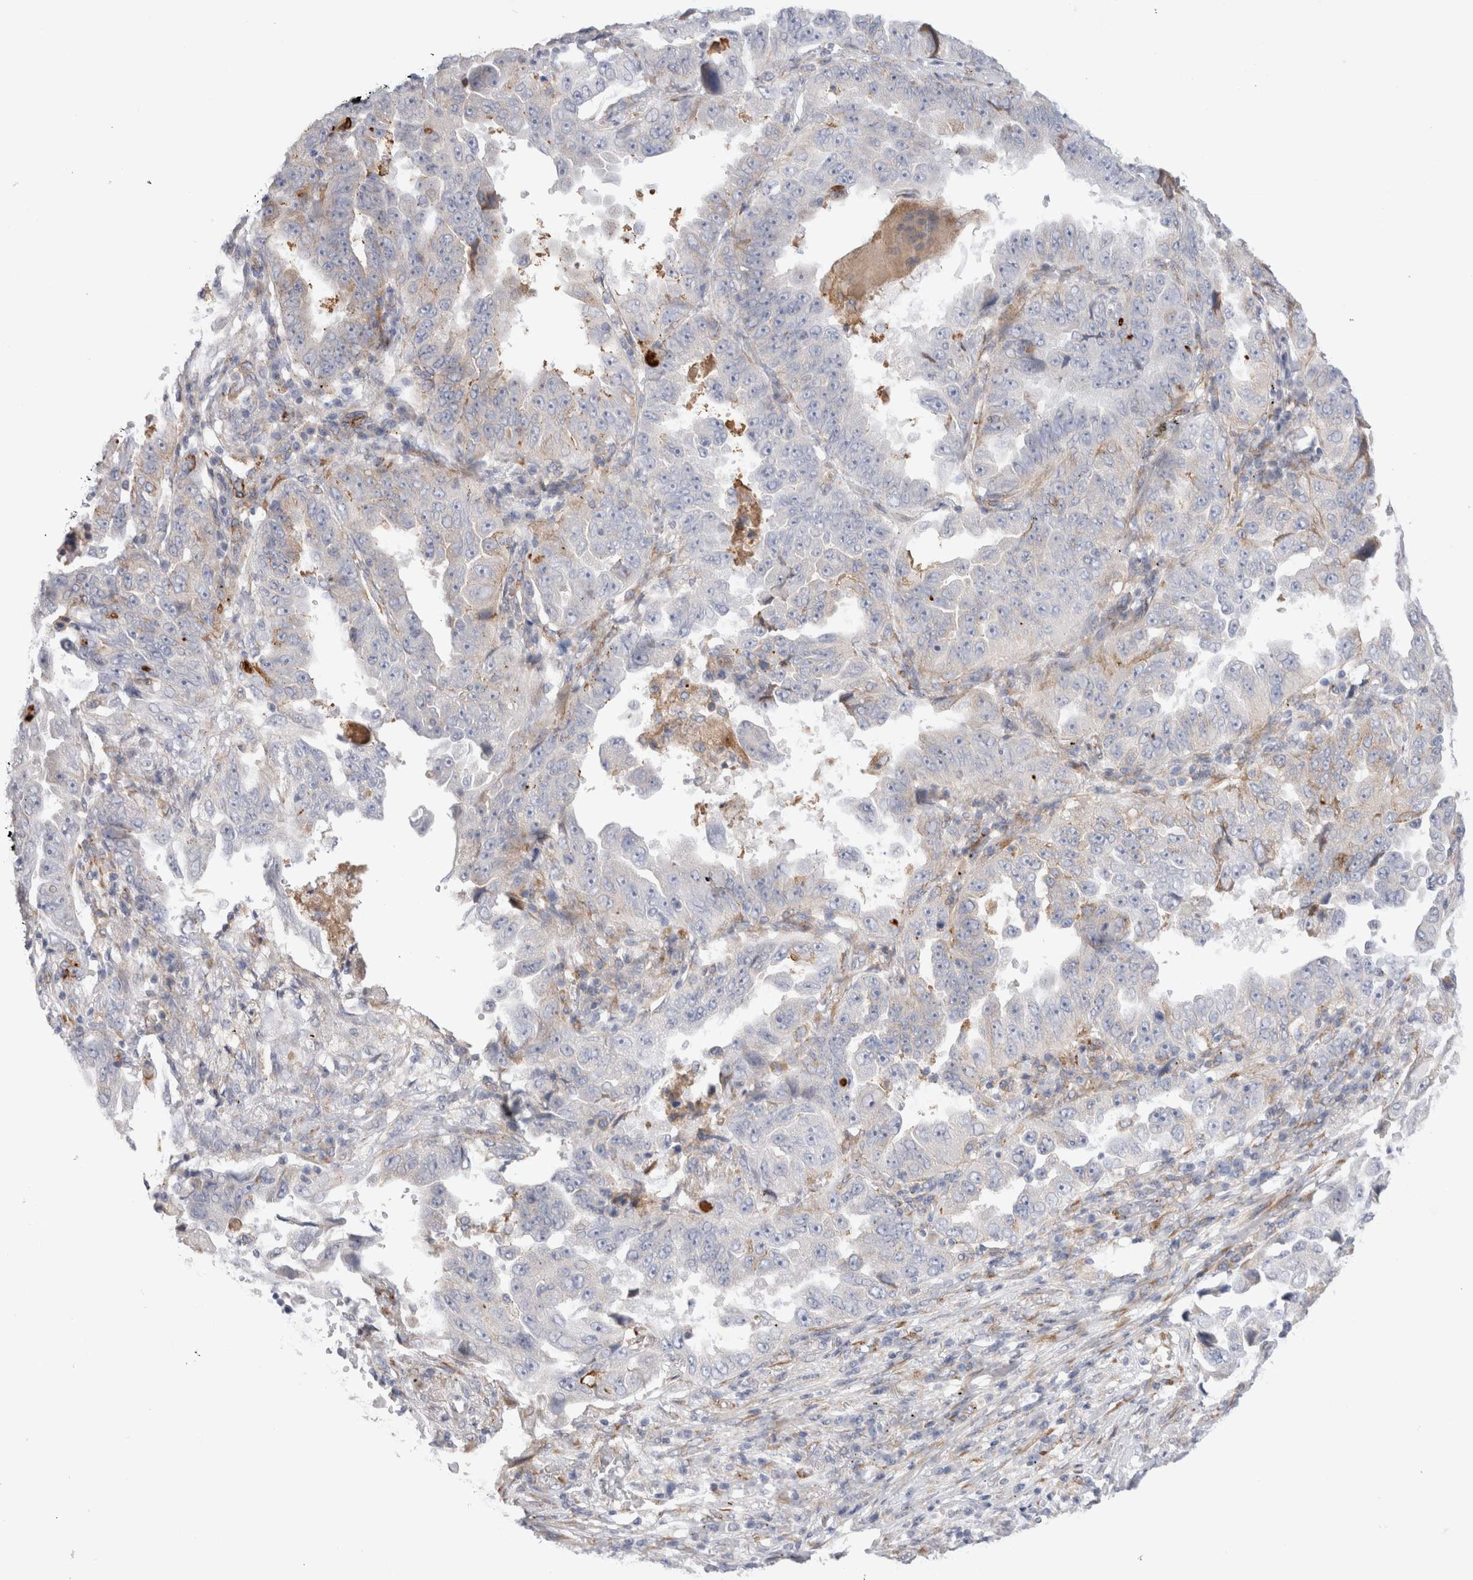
{"staining": {"intensity": "negative", "quantity": "none", "location": "none"}, "tissue": "lung cancer", "cell_type": "Tumor cells", "image_type": "cancer", "snomed": [{"axis": "morphology", "description": "Adenocarcinoma, NOS"}, {"axis": "topography", "description": "Lung"}], "caption": "Tumor cells are negative for protein expression in human adenocarcinoma (lung).", "gene": "CNPY4", "patient": {"sex": "female", "age": 51}}